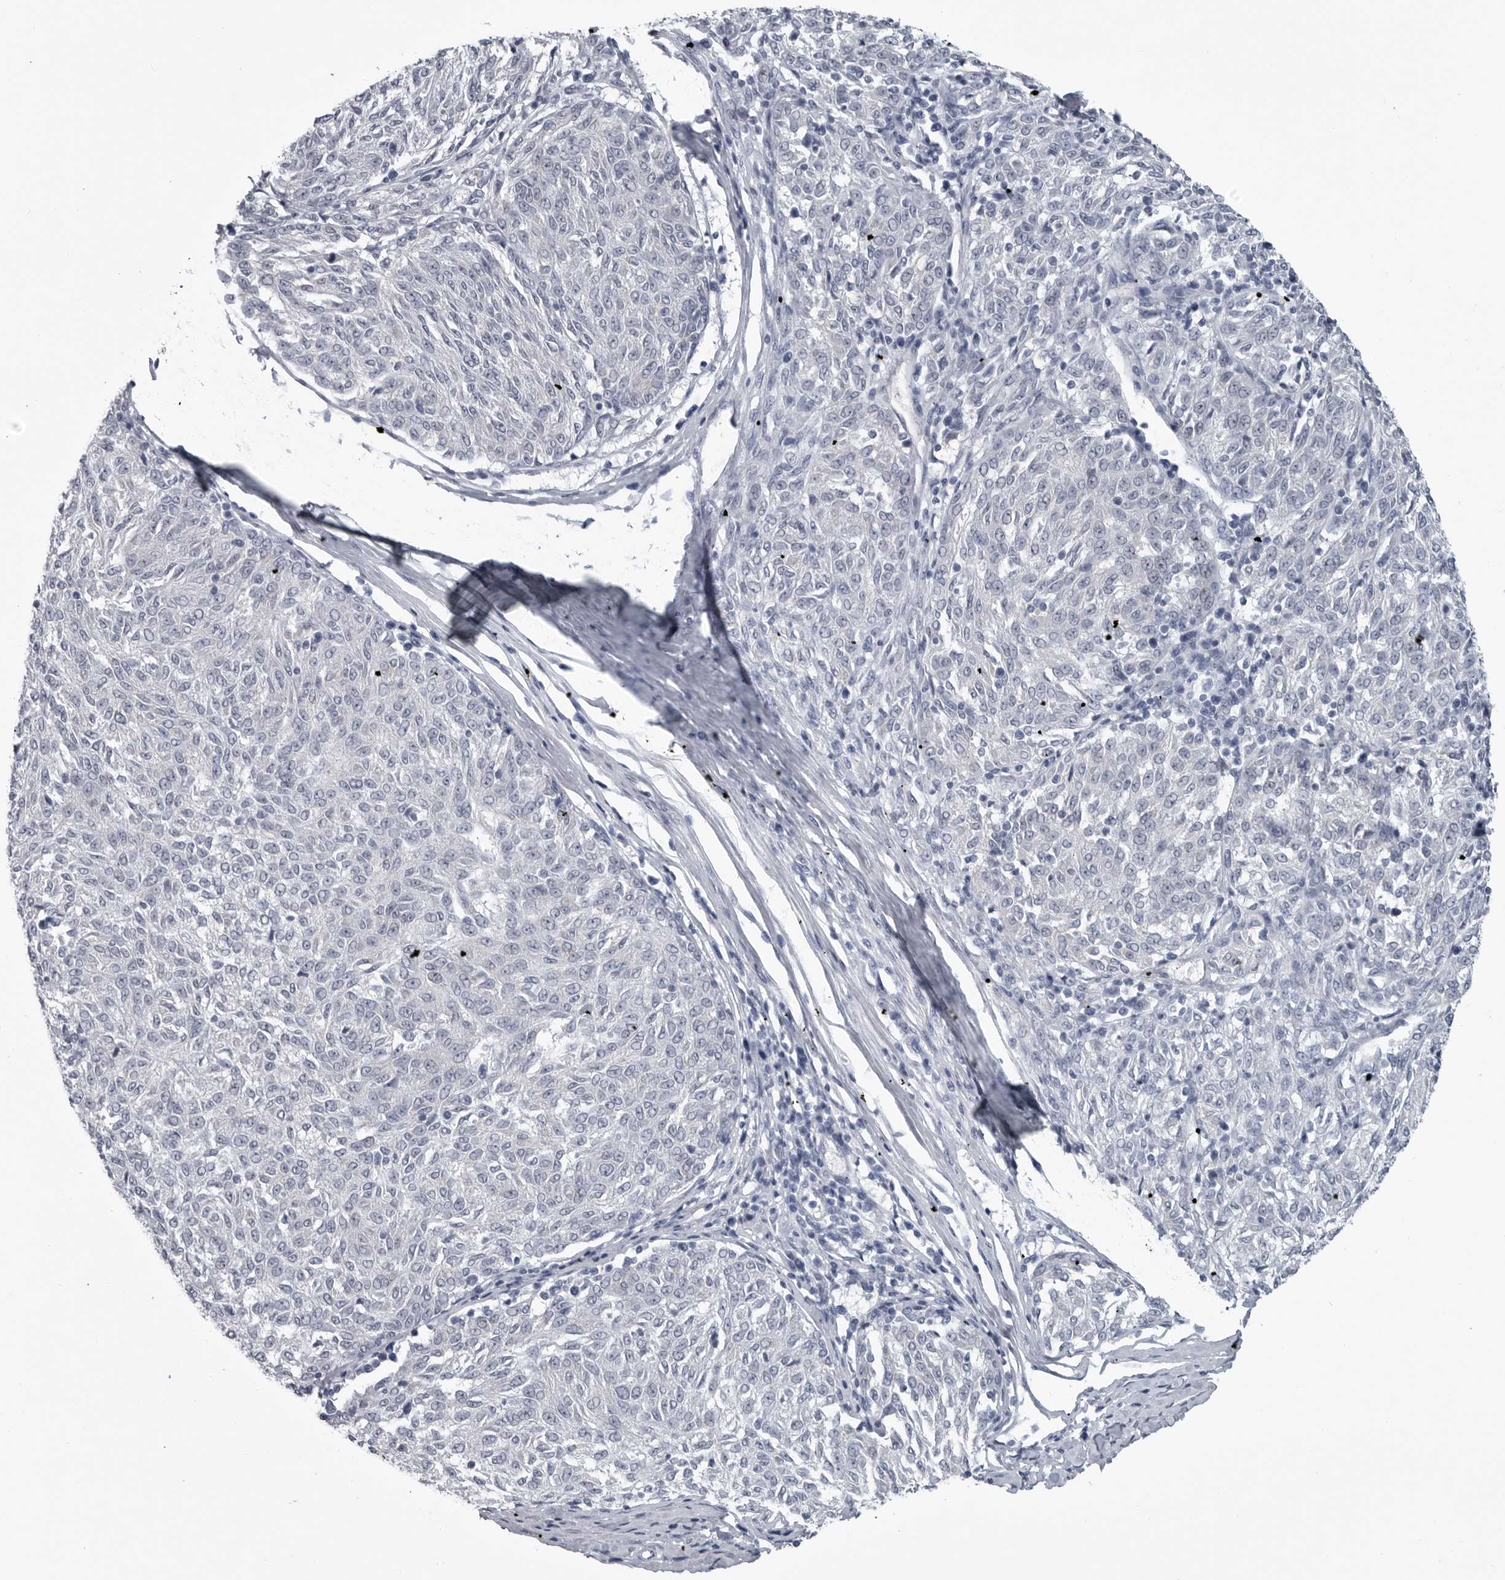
{"staining": {"intensity": "negative", "quantity": "none", "location": "none"}, "tissue": "melanoma", "cell_type": "Tumor cells", "image_type": "cancer", "snomed": [{"axis": "morphology", "description": "Malignant melanoma, NOS"}, {"axis": "topography", "description": "Skin"}], "caption": "Immunohistochemistry of human malignant melanoma exhibits no positivity in tumor cells. (Stains: DAB immunohistochemistry with hematoxylin counter stain, Microscopy: brightfield microscopy at high magnification).", "gene": "MYOC", "patient": {"sex": "female", "age": 72}}